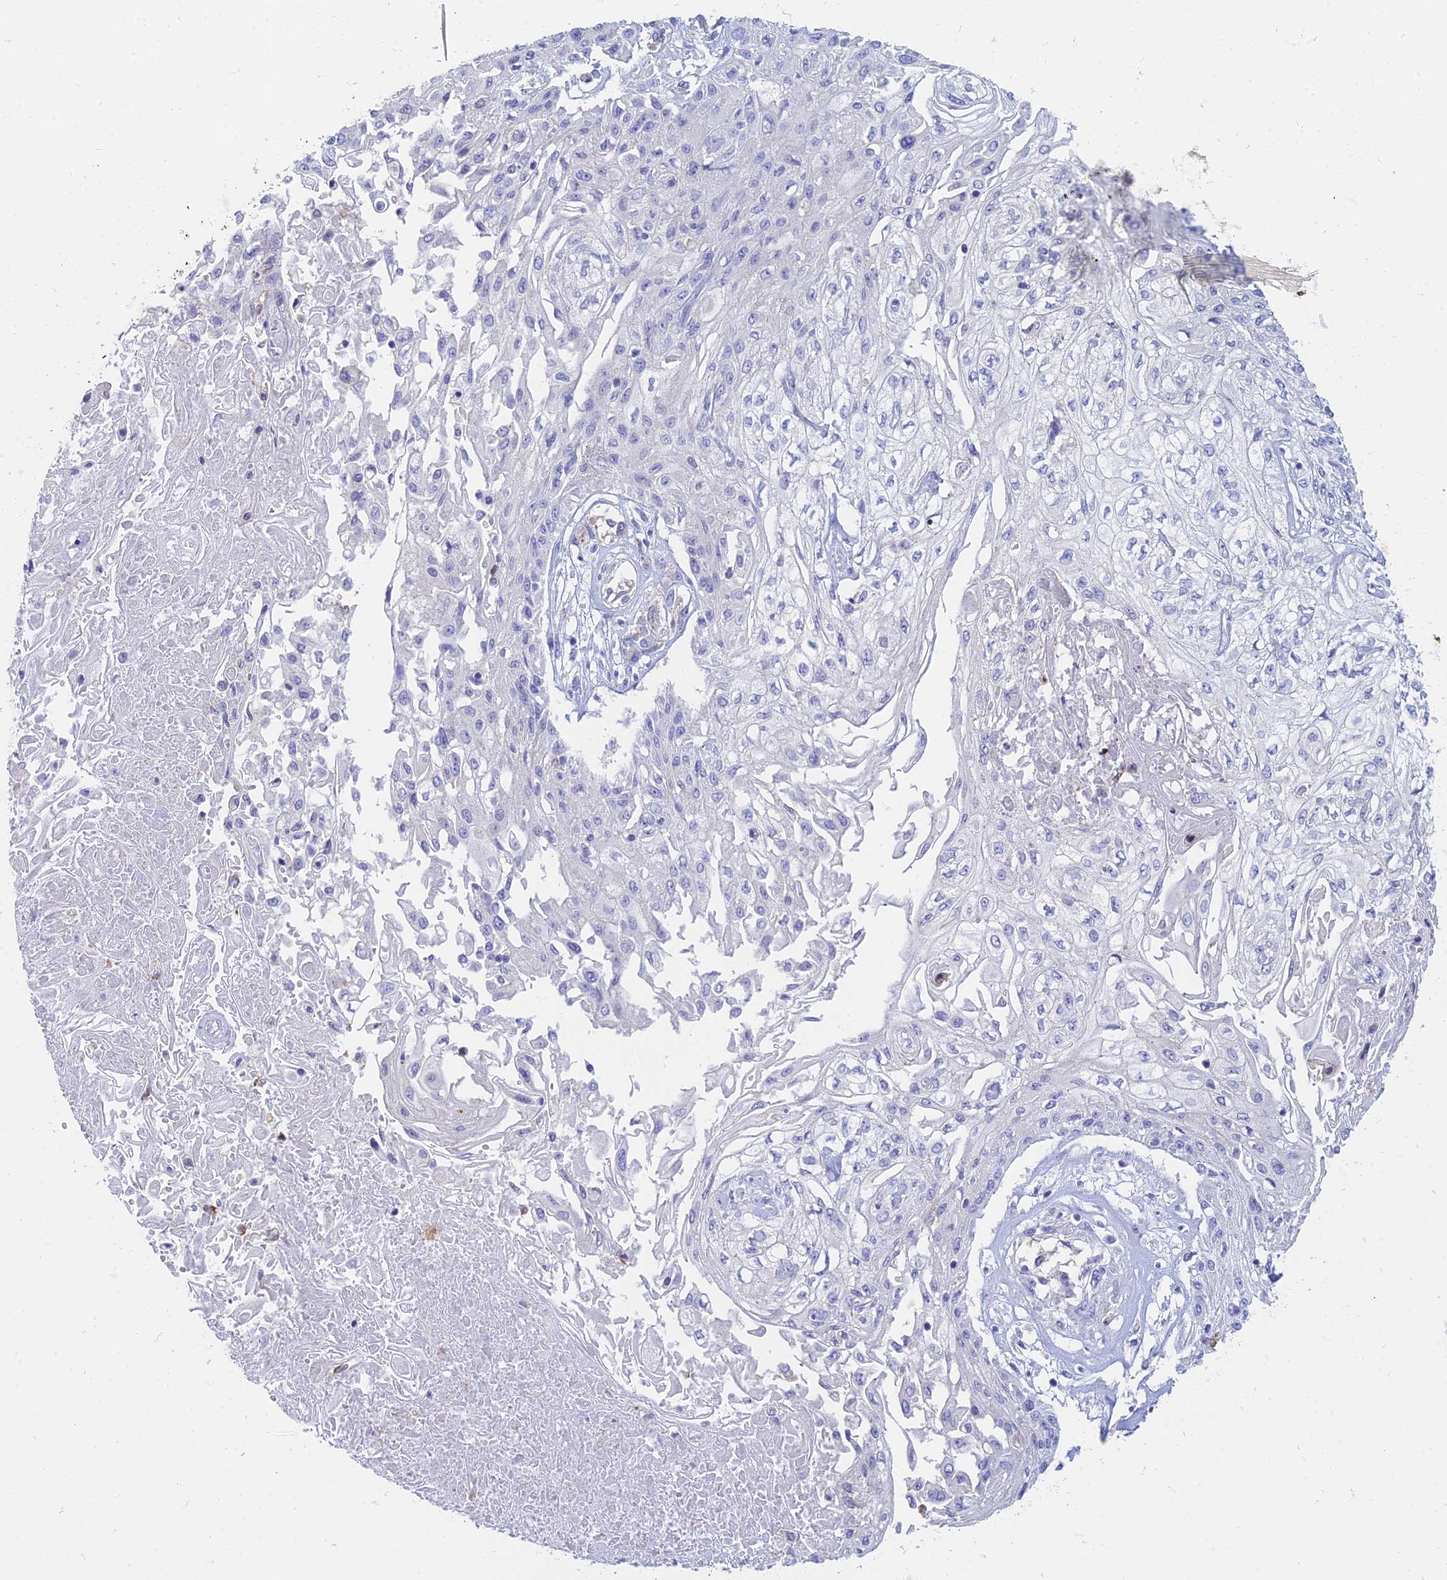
{"staining": {"intensity": "negative", "quantity": "none", "location": "none"}, "tissue": "skin cancer", "cell_type": "Tumor cells", "image_type": "cancer", "snomed": [{"axis": "morphology", "description": "Squamous cell carcinoma, NOS"}, {"axis": "morphology", "description": "Squamous cell carcinoma, metastatic, NOS"}, {"axis": "topography", "description": "Skin"}, {"axis": "topography", "description": "Lymph node"}], "caption": "Tumor cells show no significant expression in metastatic squamous cell carcinoma (skin).", "gene": "STRN4", "patient": {"sex": "male", "age": 75}}